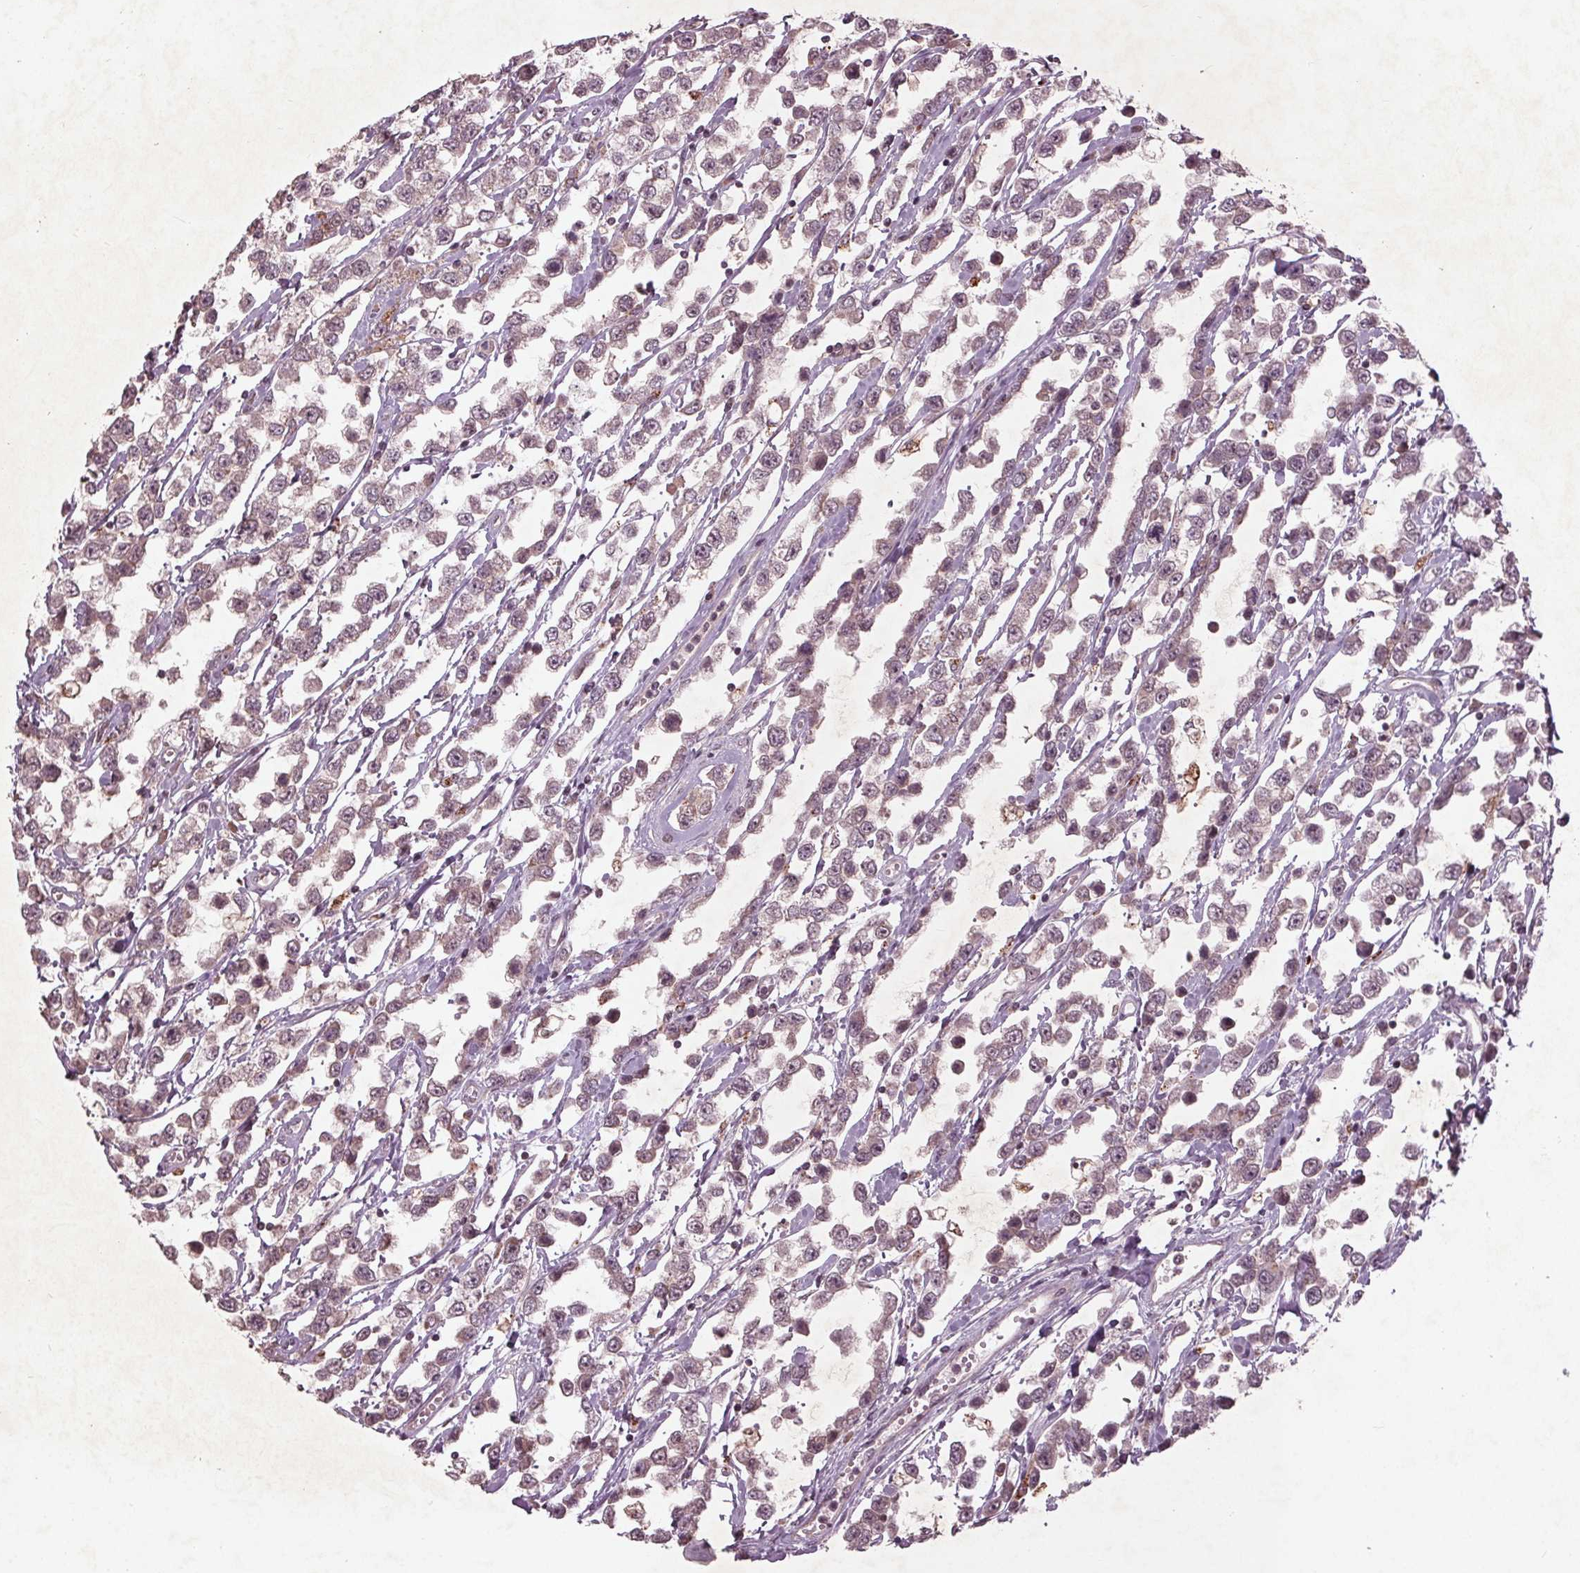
{"staining": {"intensity": "weak", "quantity": "<25%", "location": "cytoplasmic/membranous"}, "tissue": "testis cancer", "cell_type": "Tumor cells", "image_type": "cancer", "snomed": [{"axis": "morphology", "description": "Seminoma, NOS"}, {"axis": "topography", "description": "Testis"}], "caption": "Histopathology image shows no protein expression in tumor cells of testis cancer tissue.", "gene": "CDKL4", "patient": {"sex": "male", "age": 34}}